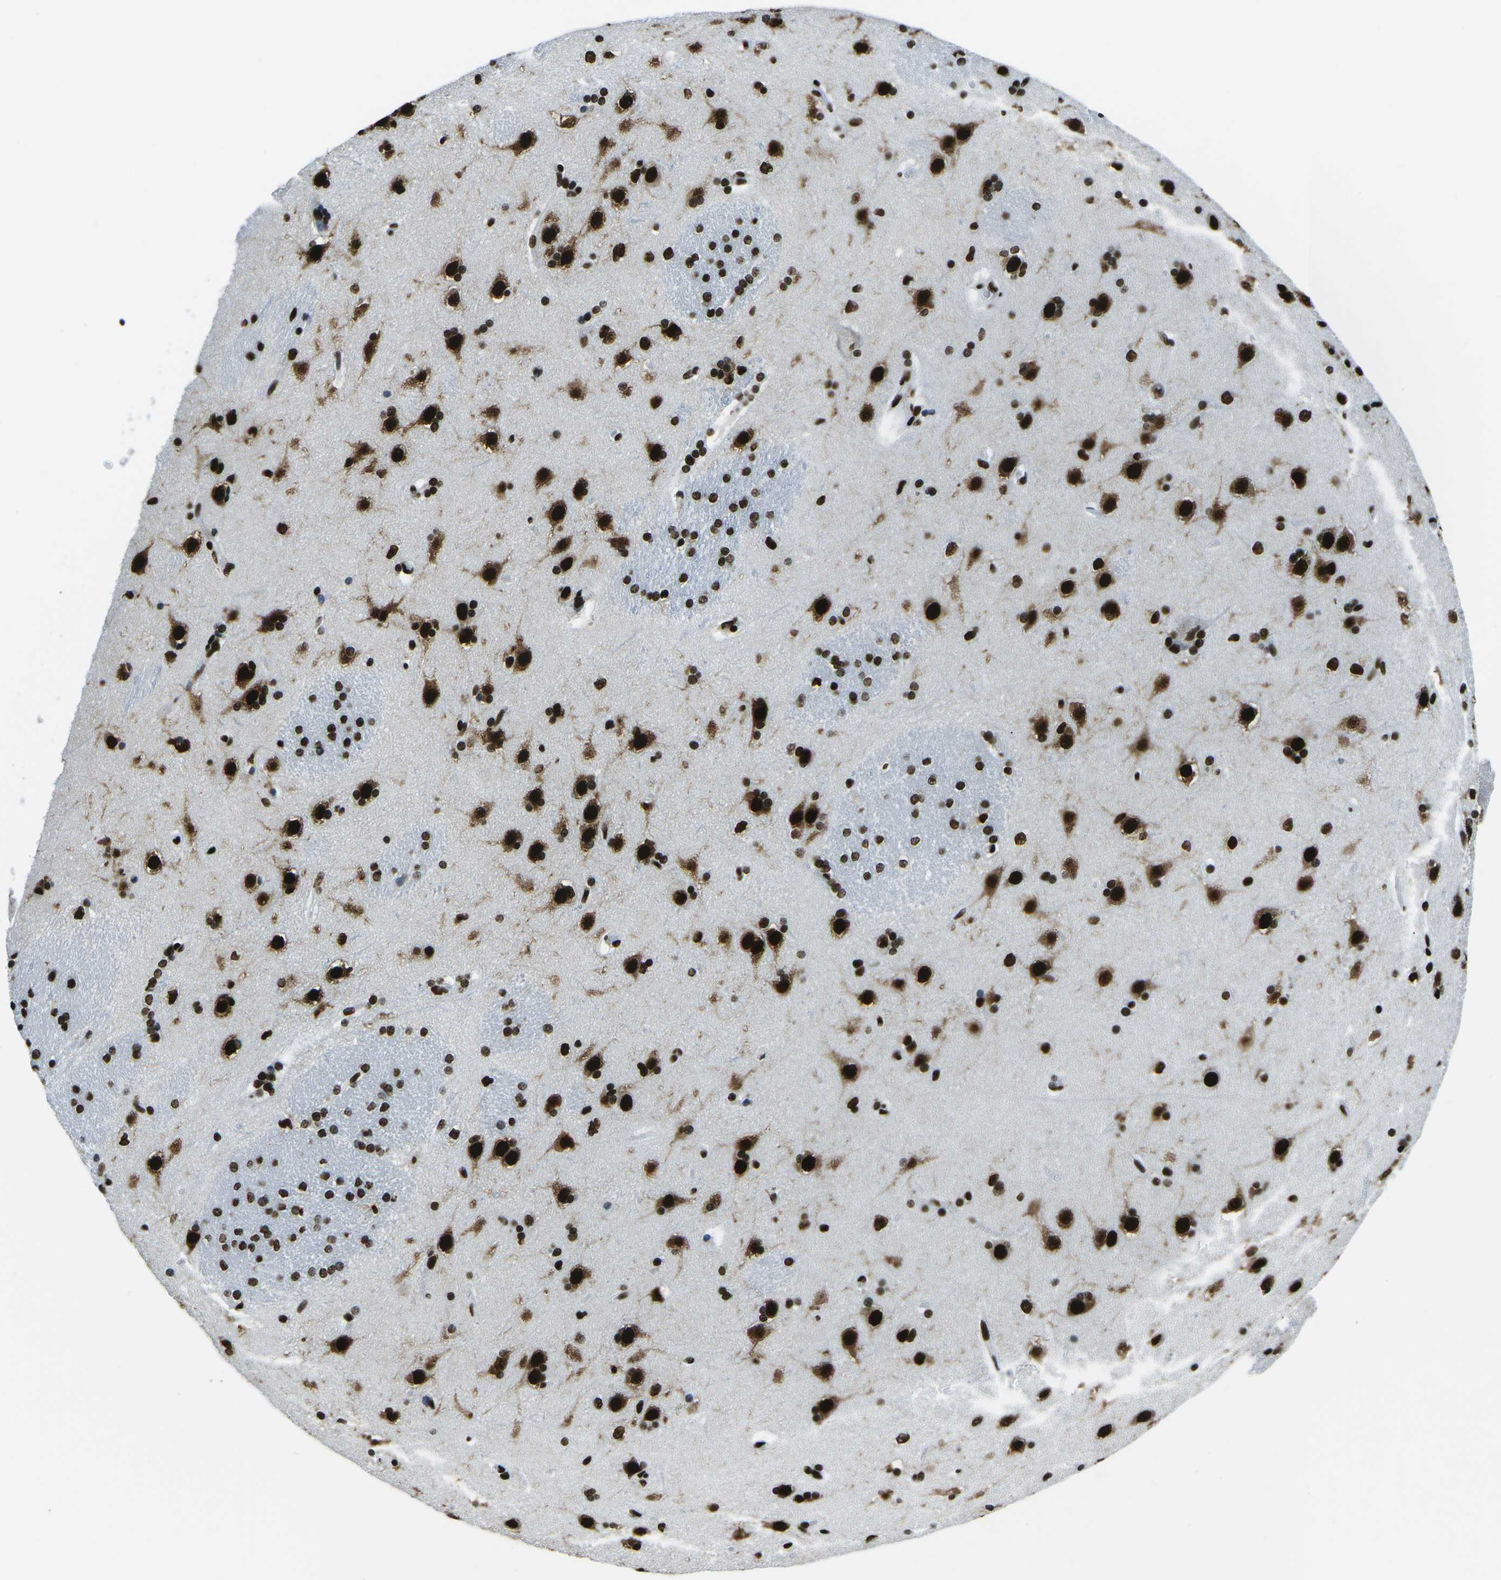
{"staining": {"intensity": "strong", "quantity": ">75%", "location": "nuclear"}, "tissue": "caudate", "cell_type": "Glial cells", "image_type": "normal", "snomed": [{"axis": "morphology", "description": "Normal tissue, NOS"}, {"axis": "topography", "description": "Lateral ventricle wall"}], "caption": "Immunohistochemical staining of unremarkable caudate demonstrates >75% levels of strong nuclear protein expression in about >75% of glial cells.", "gene": "HNRNPL", "patient": {"sex": "female", "age": 19}}